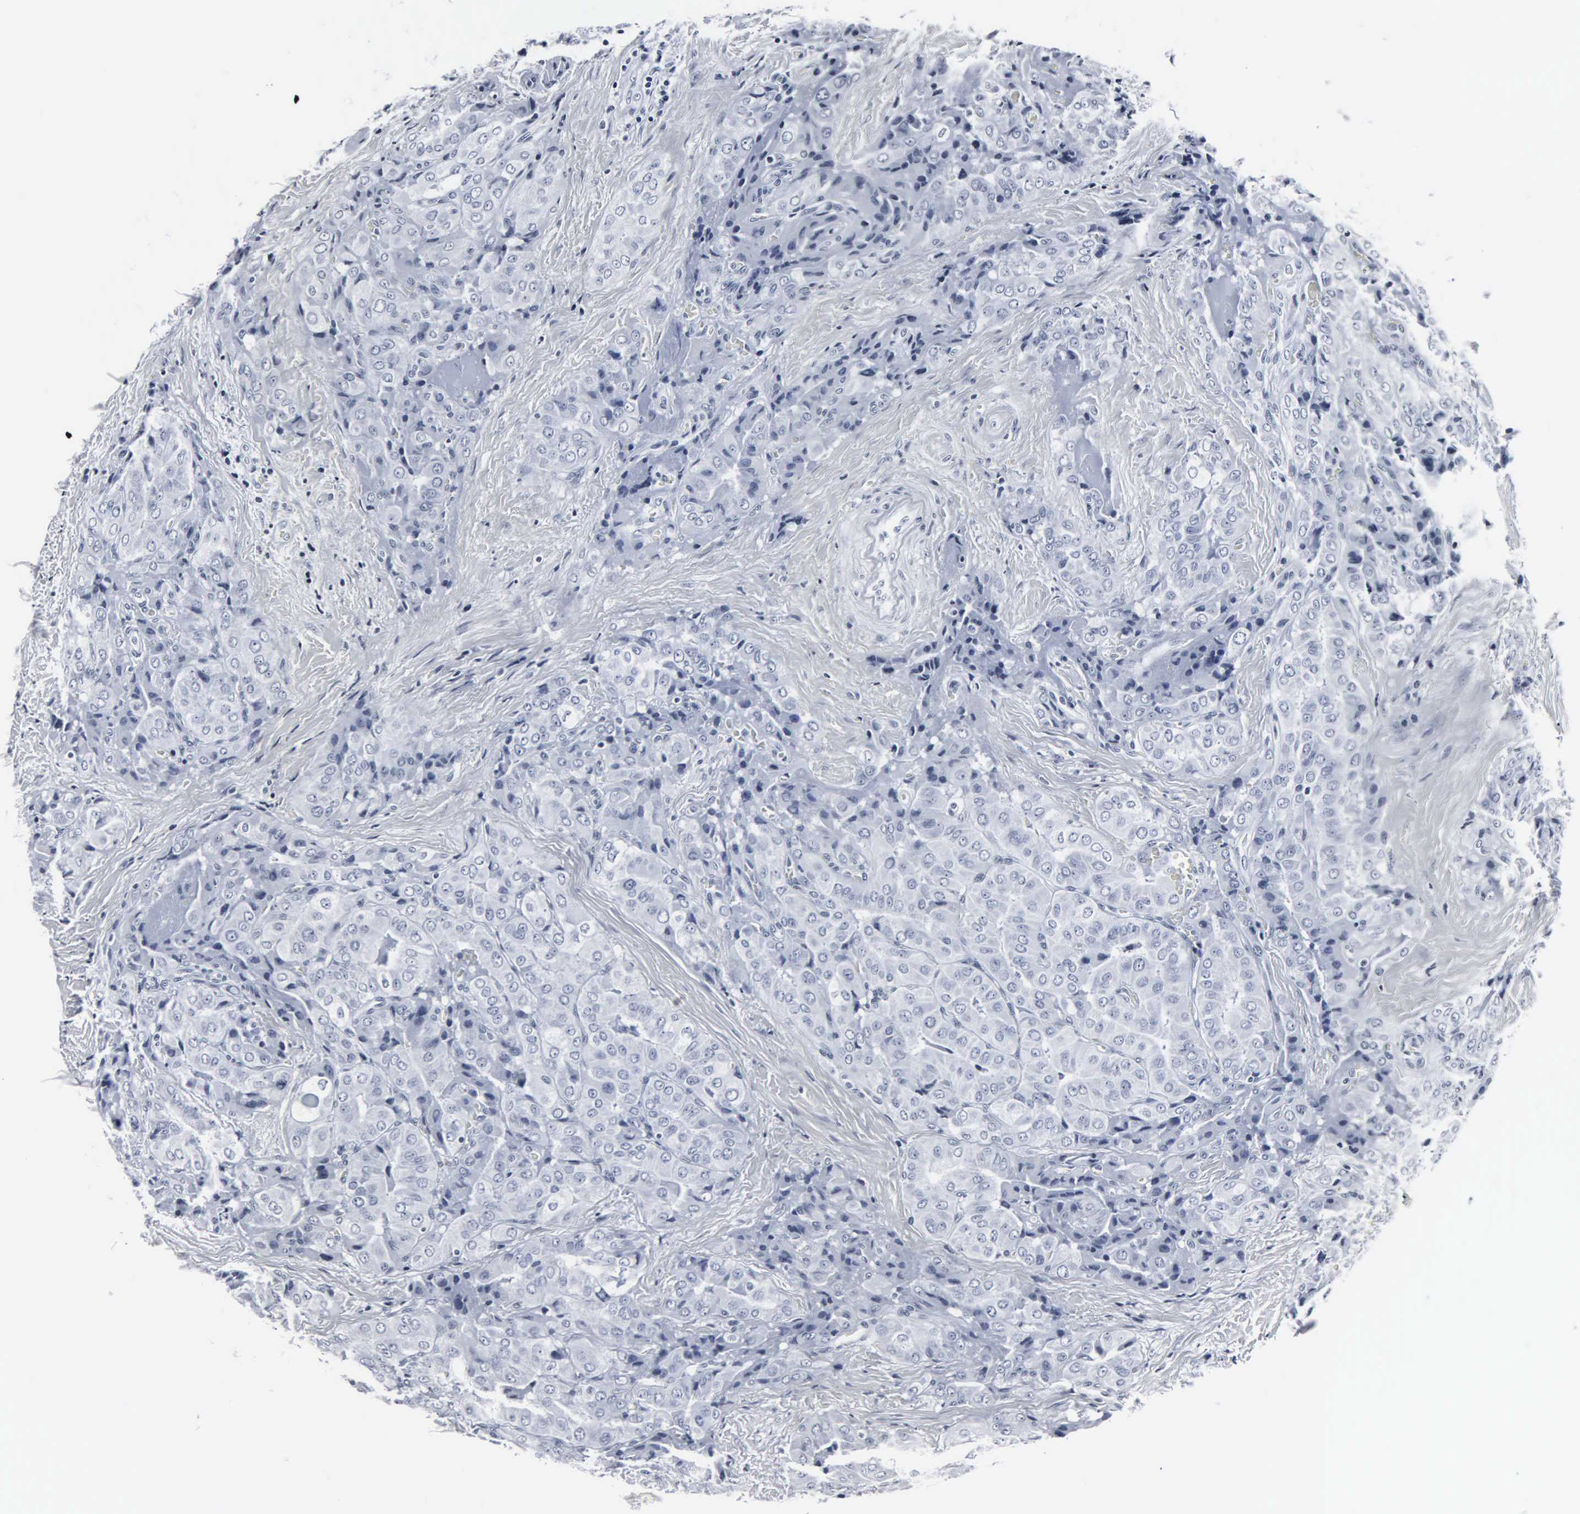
{"staining": {"intensity": "negative", "quantity": "none", "location": "none"}, "tissue": "thyroid cancer", "cell_type": "Tumor cells", "image_type": "cancer", "snomed": [{"axis": "morphology", "description": "Papillary adenocarcinoma, NOS"}, {"axis": "topography", "description": "Thyroid gland"}], "caption": "High magnification brightfield microscopy of thyroid cancer stained with DAB (3,3'-diaminobenzidine) (brown) and counterstained with hematoxylin (blue): tumor cells show no significant expression.", "gene": "DGCR2", "patient": {"sex": "female", "age": 71}}